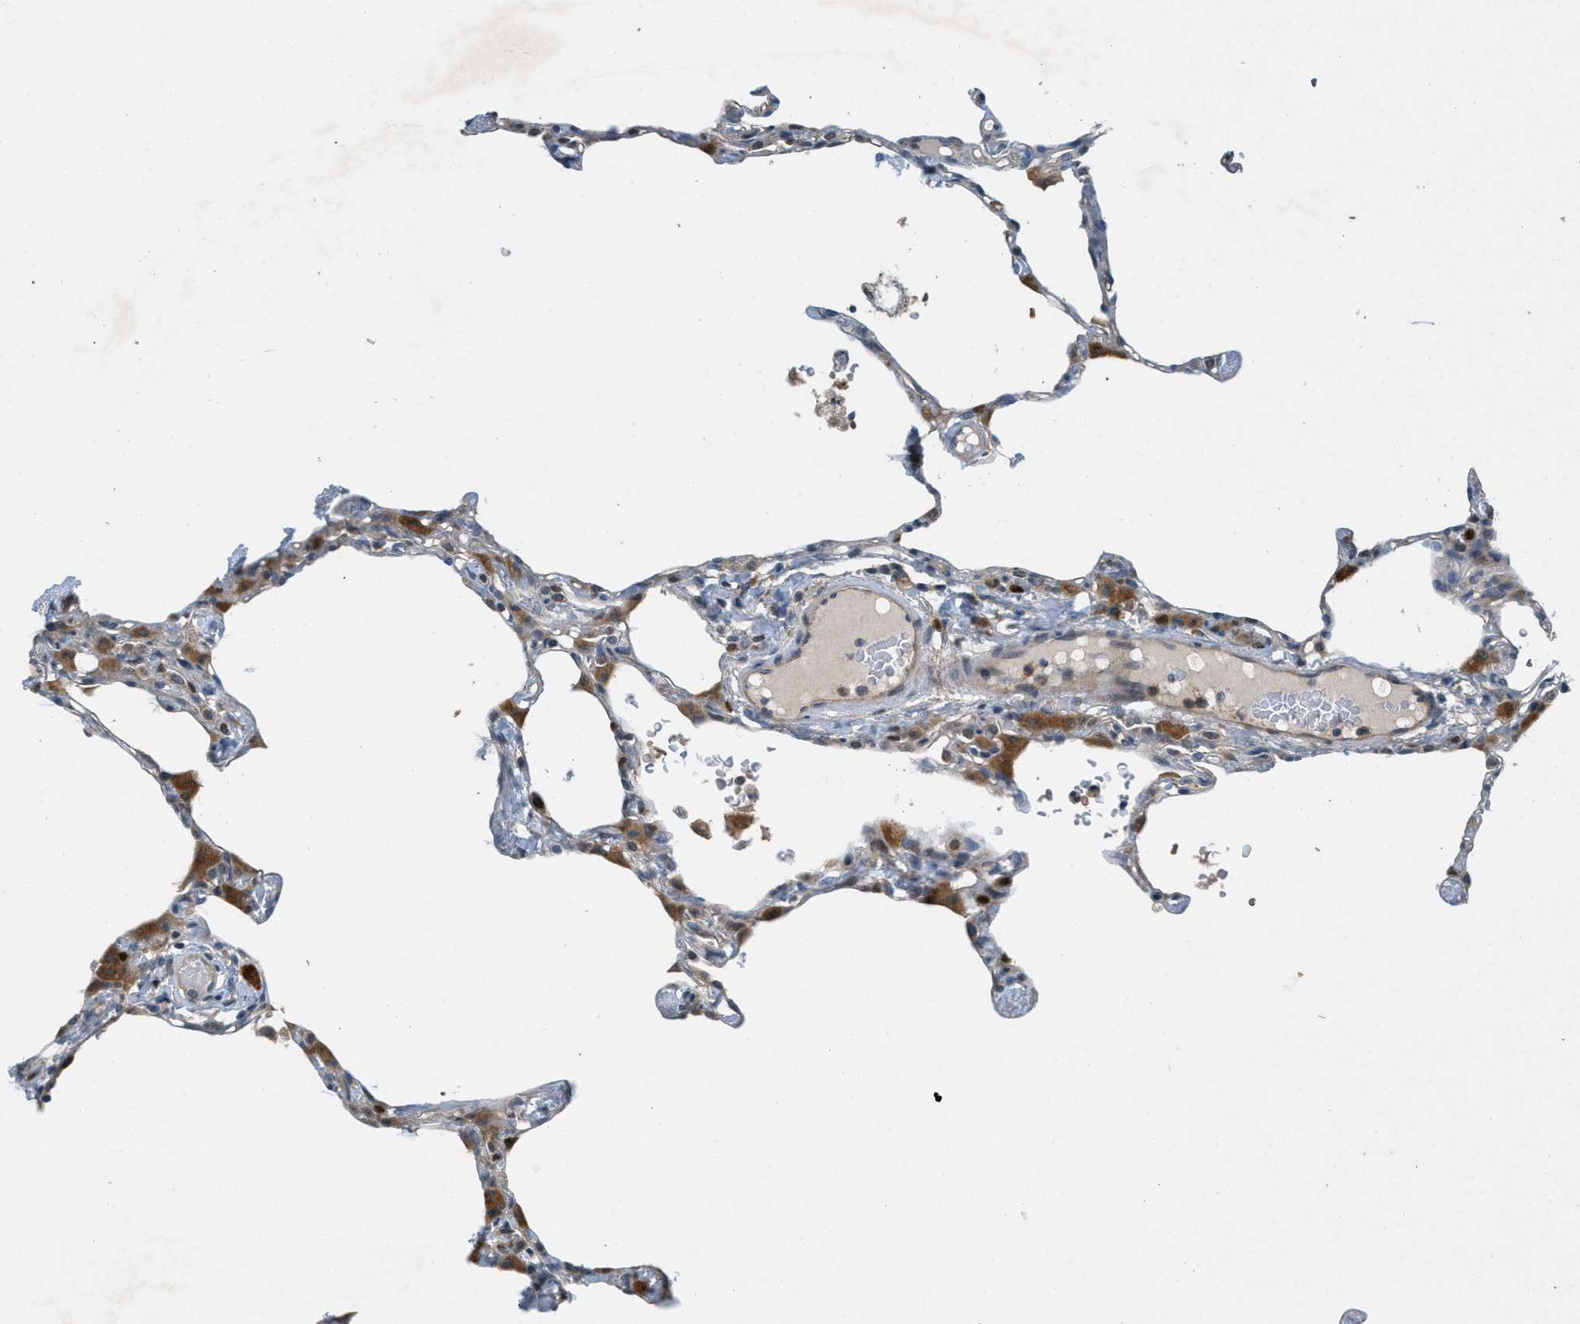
{"staining": {"intensity": "negative", "quantity": "none", "location": "none"}, "tissue": "lung", "cell_type": "Alveolar cells", "image_type": "normal", "snomed": [{"axis": "morphology", "description": "Normal tissue, NOS"}, {"axis": "topography", "description": "Lung"}], "caption": "IHC image of benign lung: human lung stained with DAB (3,3'-diaminobenzidine) exhibits no significant protein staining in alveolar cells. Brightfield microscopy of immunohistochemistry stained with DAB (3,3'-diaminobenzidine) (brown) and hematoxylin (blue), captured at high magnification.", "gene": "ADCY6", "patient": {"sex": "female", "age": 49}}